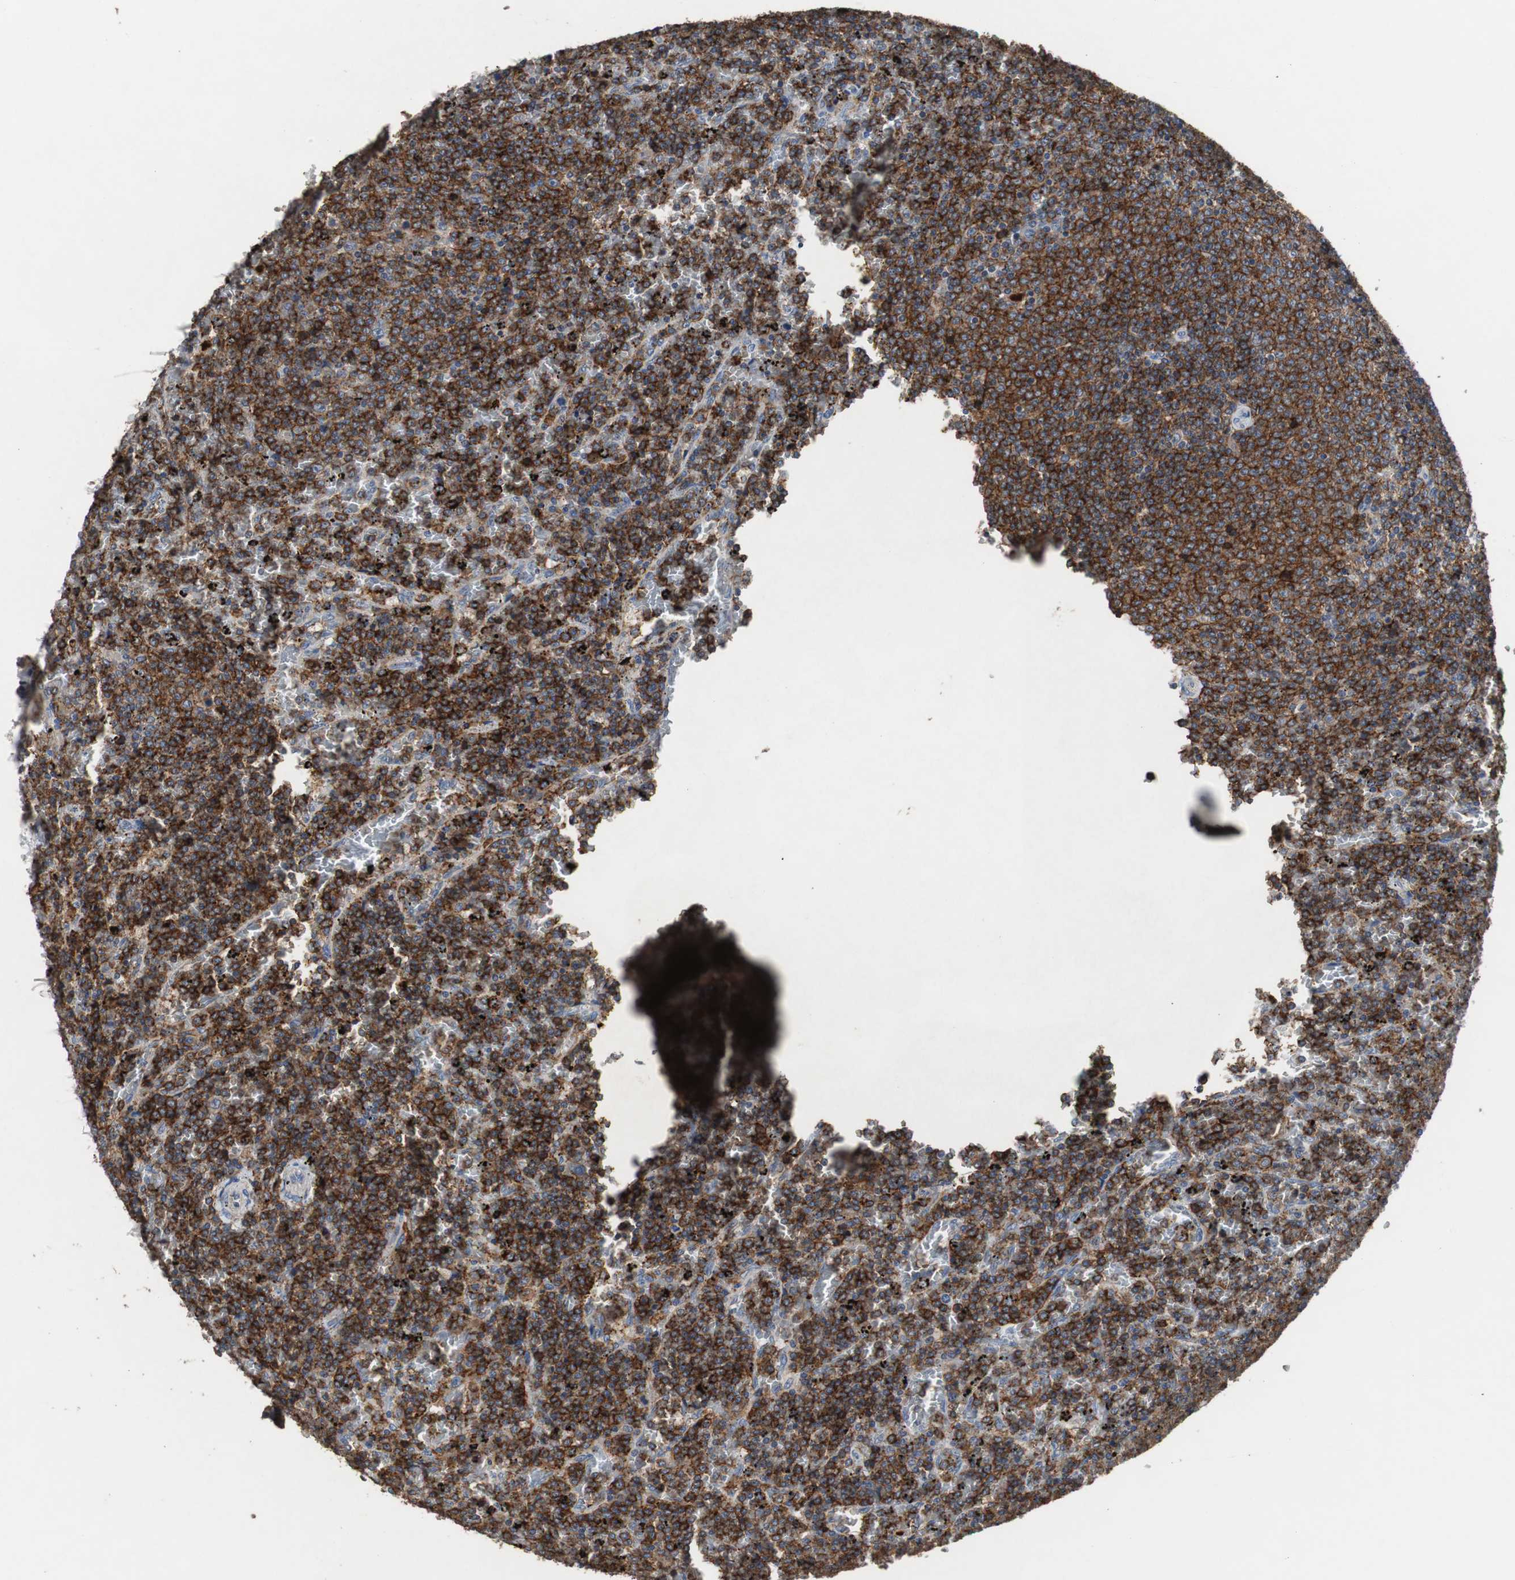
{"staining": {"intensity": "strong", "quantity": ">75%", "location": "cytoplasmic/membranous"}, "tissue": "lymphoma", "cell_type": "Tumor cells", "image_type": "cancer", "snomed": [{"axis": "morphology", "description": "Malignant lymphoma, non-Hodgkin's type, Low grade"}, {"axis": "topography", "description": "Spleen"}], "caption": "About >75% of tumor cells in lymphoma show strong cytoplasmic/membranous protein positivity as visualized by brown immunohistochemical staining.", "gene": "SCIMP", "patient": {"sex": "female", "age": 77}}